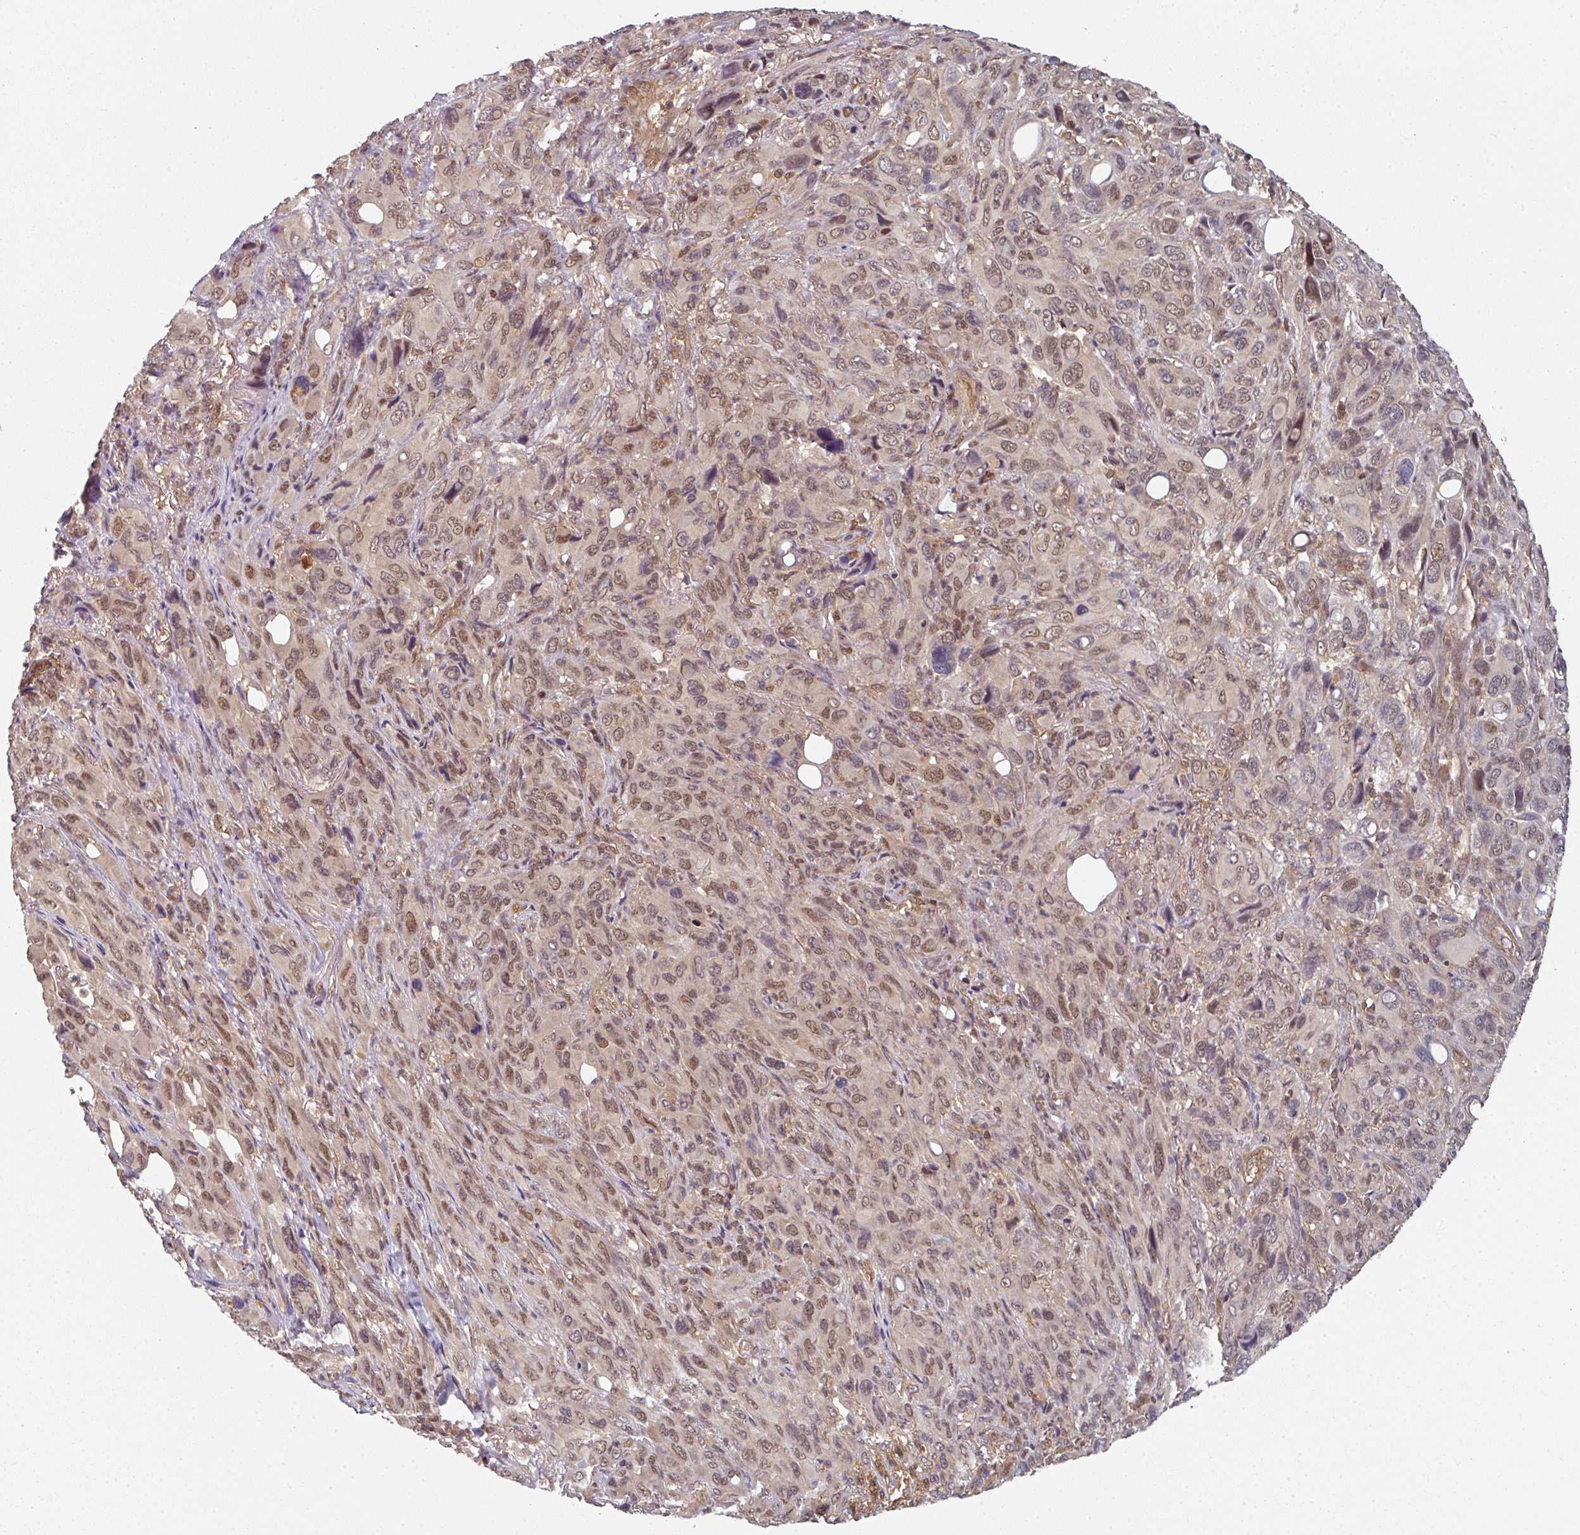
{"staining": {"intensity": "moderate", "quantity": ">75%", "location": "nuclear"}, "tissue": "melanoma", "cell_type": "Tumor cells", "image_type": "cancer", "snomed": [{"axis": "morphology", "description": "Malignant melanoma, Metastatic site"}, {"axis": "topography", "description": "Lung"}], "caption": "Immunohistochemical staining of human melanoma reveals medium levels of moderate nuclear staining in approximately >75% of tumor cells.", "gene": "PSME3IP1", "patient": {"sex": "male", "age": 48}}